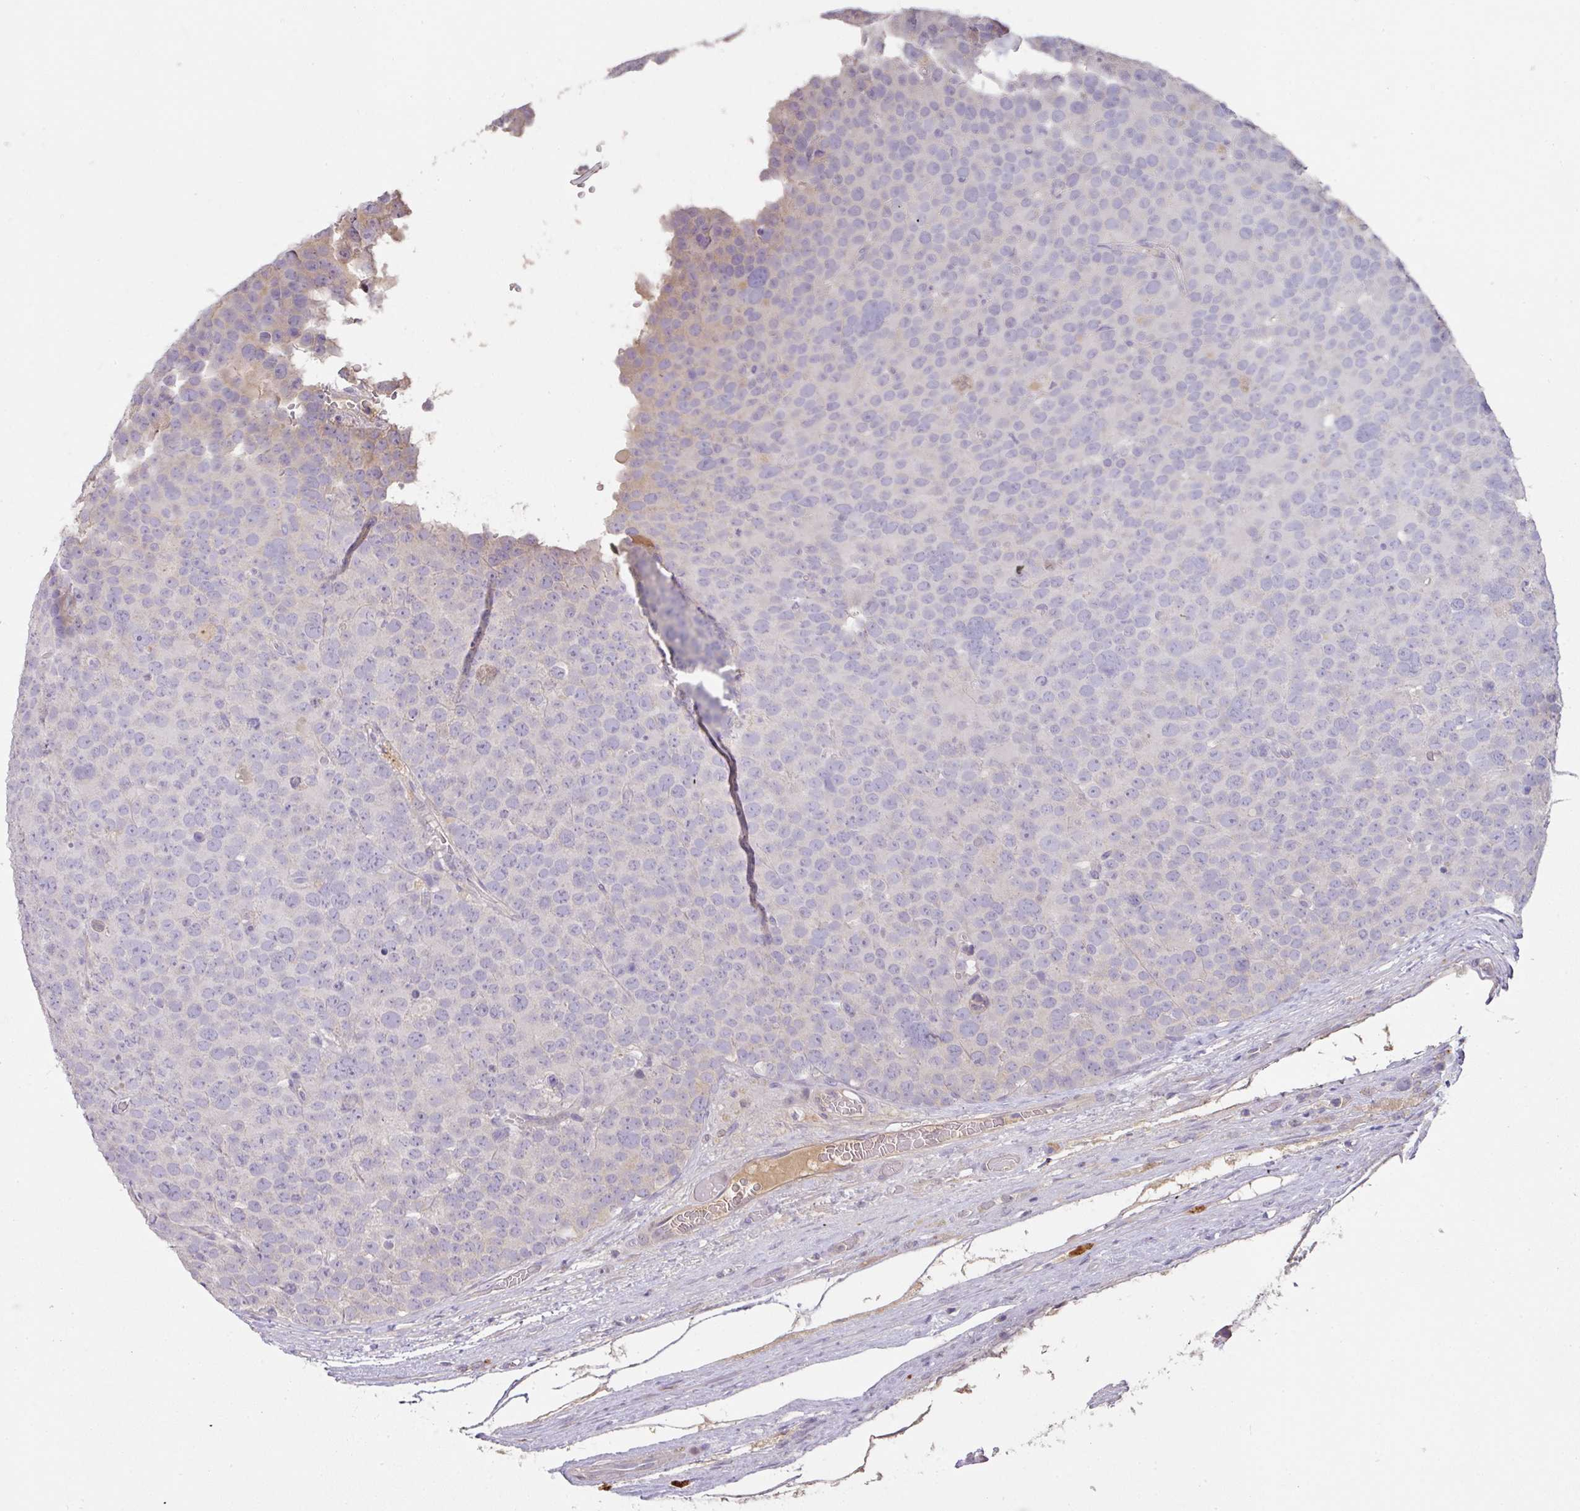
{"staining": {"intensity": "negative", "quantity": "none", "location": "none"}, "tissue": "testis cancer", "cell_type": "Tumor cells", "image_type": "cancer", "snomed": [{"axis": "morphology", "description": "Seminoma, NOS"}, {"axis": "topography", "description": "Testis"}], "caption": "Image shows no protein staining in tumor cells of seminoma (testis) tissue. (DAB (3,3'-diaminobenzidine) immunohistochemistry (IHC), high magnification).", "gene": "ZNF266", "patient": {"sex": "male", "age": 71}}